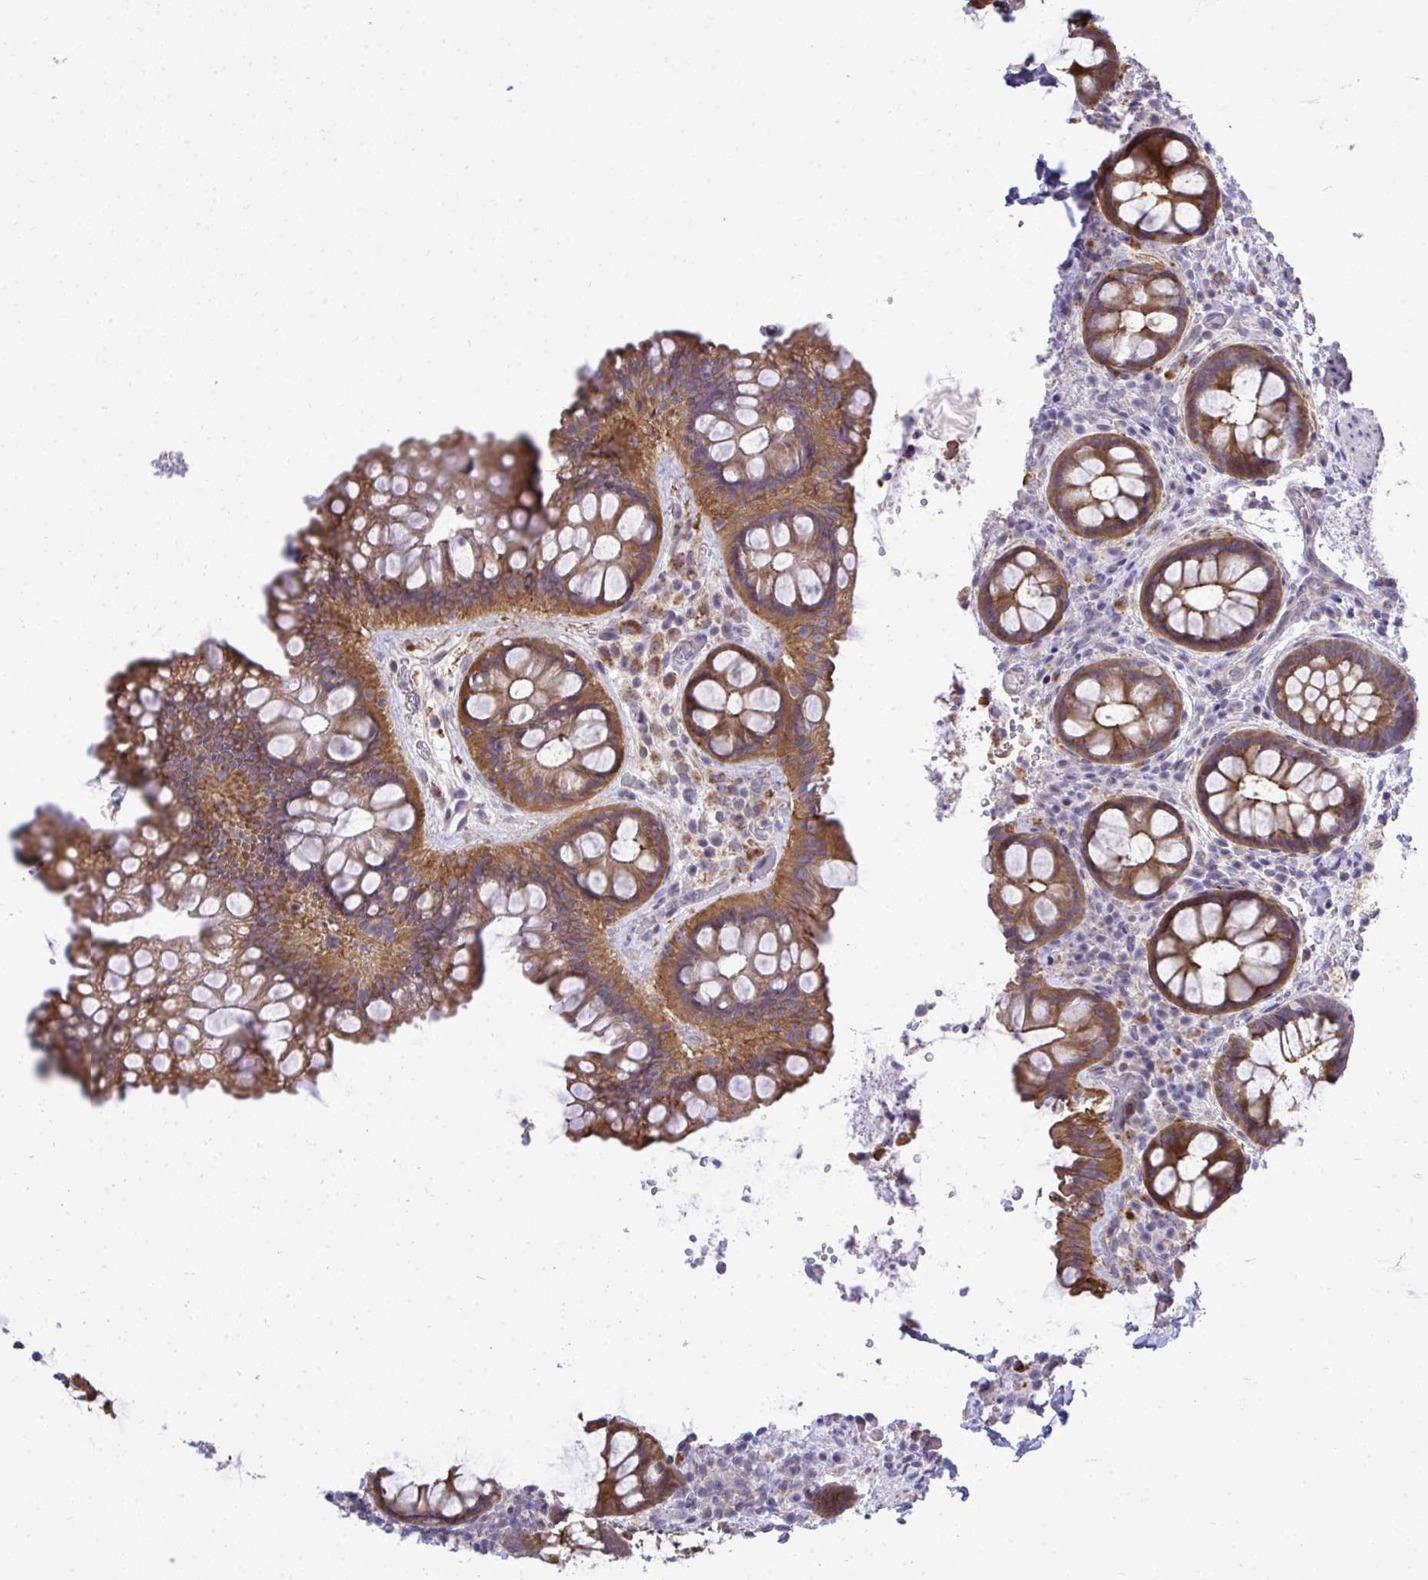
{"staining": {"intensity": "strong", "quantity": ">75%", "location": "cytoplasmic/membranous"}, "tissue": "rectum", "cell_type": "Glandular cells", "image_type": "normal", "snomed": [{"axis": "morphology", "description": "Normal tissue, NOS"}, {"axis": "topography", "description": "Rectum"}], "caption": "Protein expression analysis of normal rectum displays strong cytoplasmic/membranous expression in about >75% of glandular cells.", "gene": "XAF1", "patient": {"sex": "female", "age": 69}}